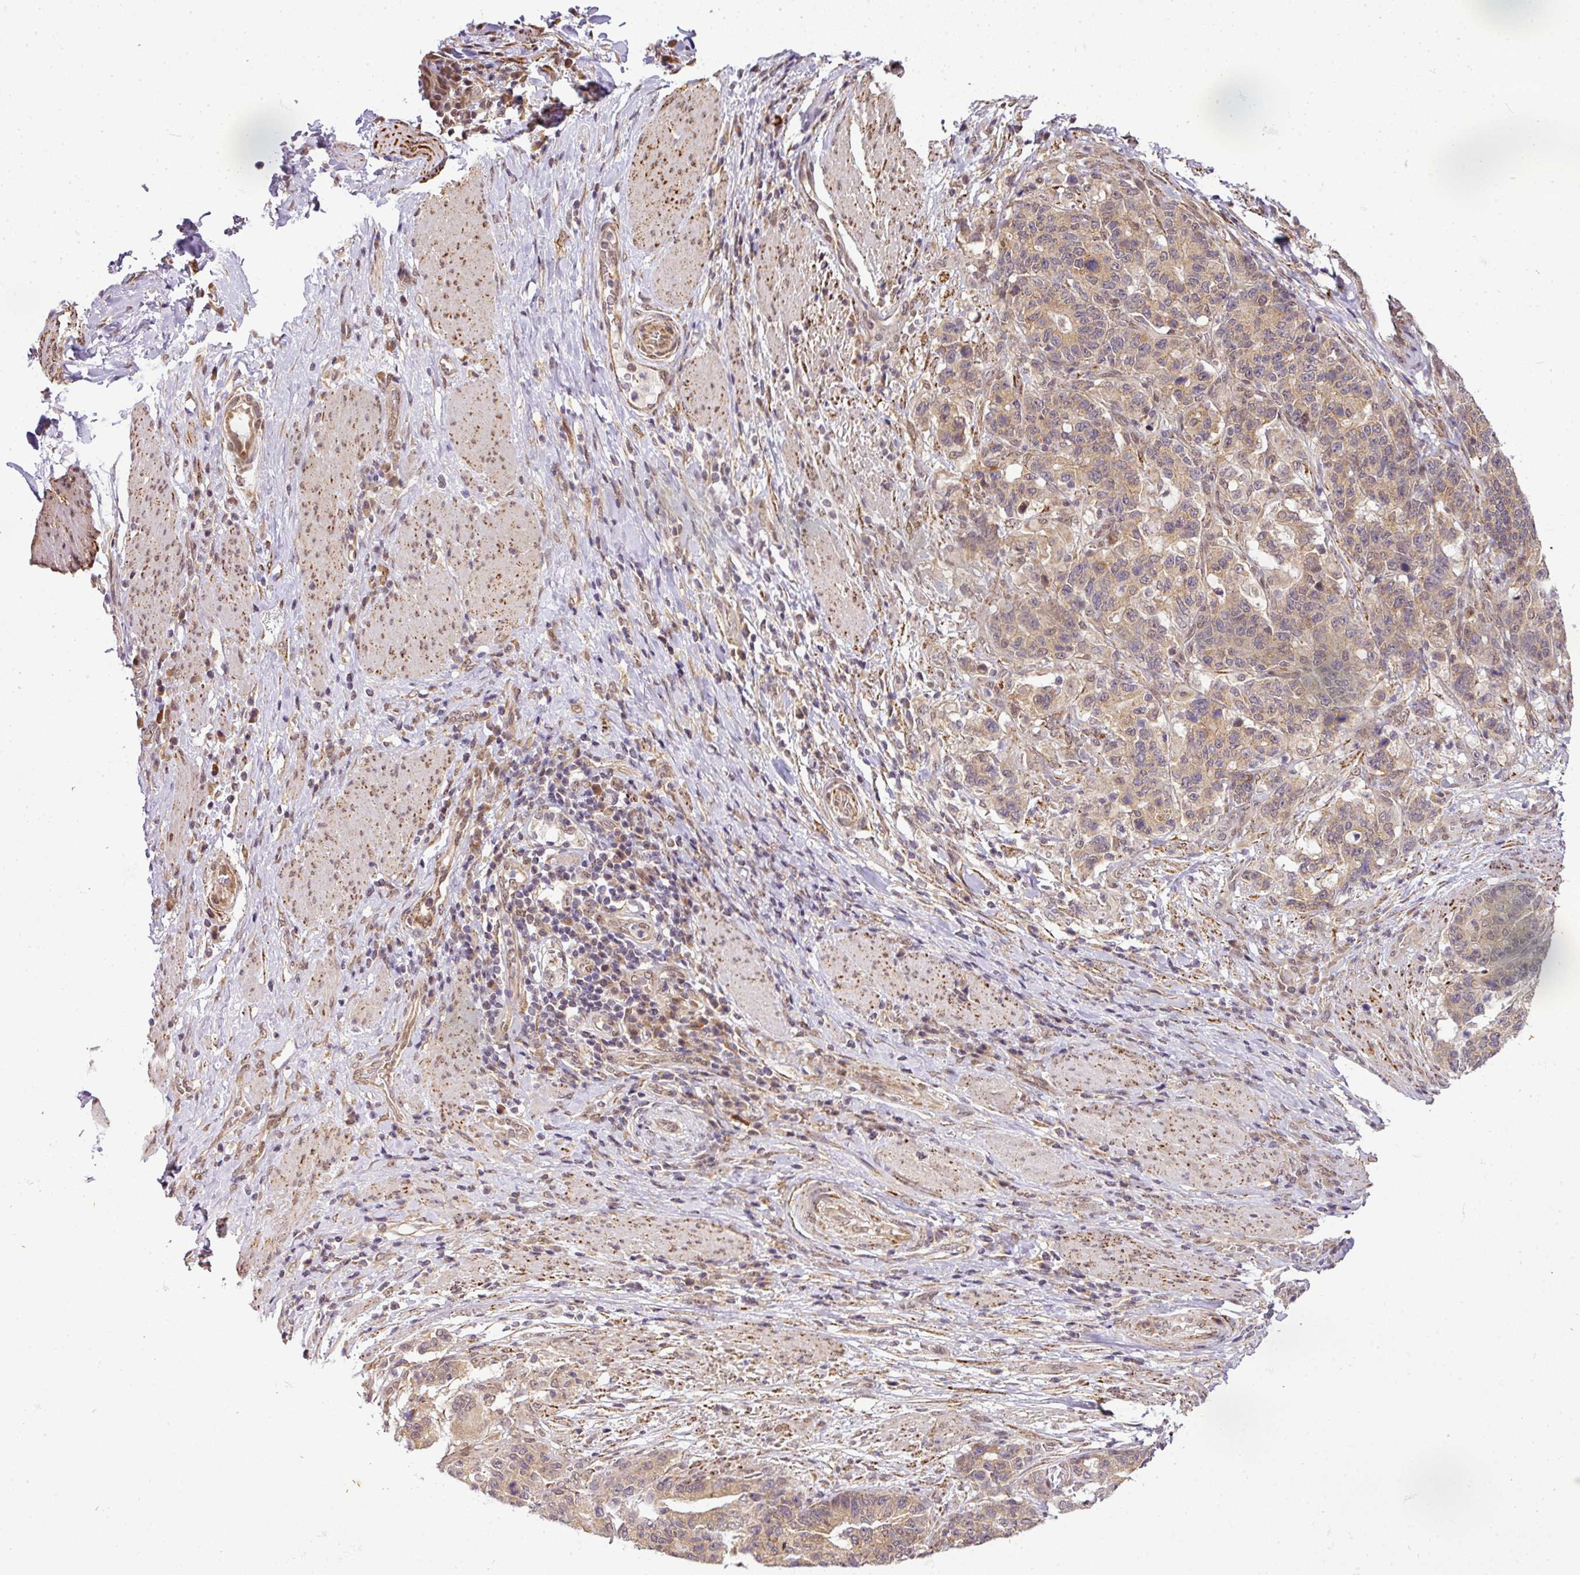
{"staining": {"intensity": "moderate", "quantity": "25%-75%", "location": "cytoplasmic/membranous"}, "tissue": "stomach cancer", "cell_type": "Tumor cells", "image_type": "cancer", "snomed": [{"axis": "morphology", "description": "Normal tissue, NOS"}, {"axis": "morphology", "description": "Adenocarcinoma, NOS"}, {"axis": "topography", "description": "Stomach"}], "caption": "DAB immunohistochemical staining of human stomach cancer reveals moderate cytoplasmic/membranous protein positivity in about 25%-75% of tumor cells. Immunohistochemistry stains the protein of interest in brown and the nuclei are stained blue.", "gene": "C1orf226", "patient": {"sex": "female", "age": 64}}